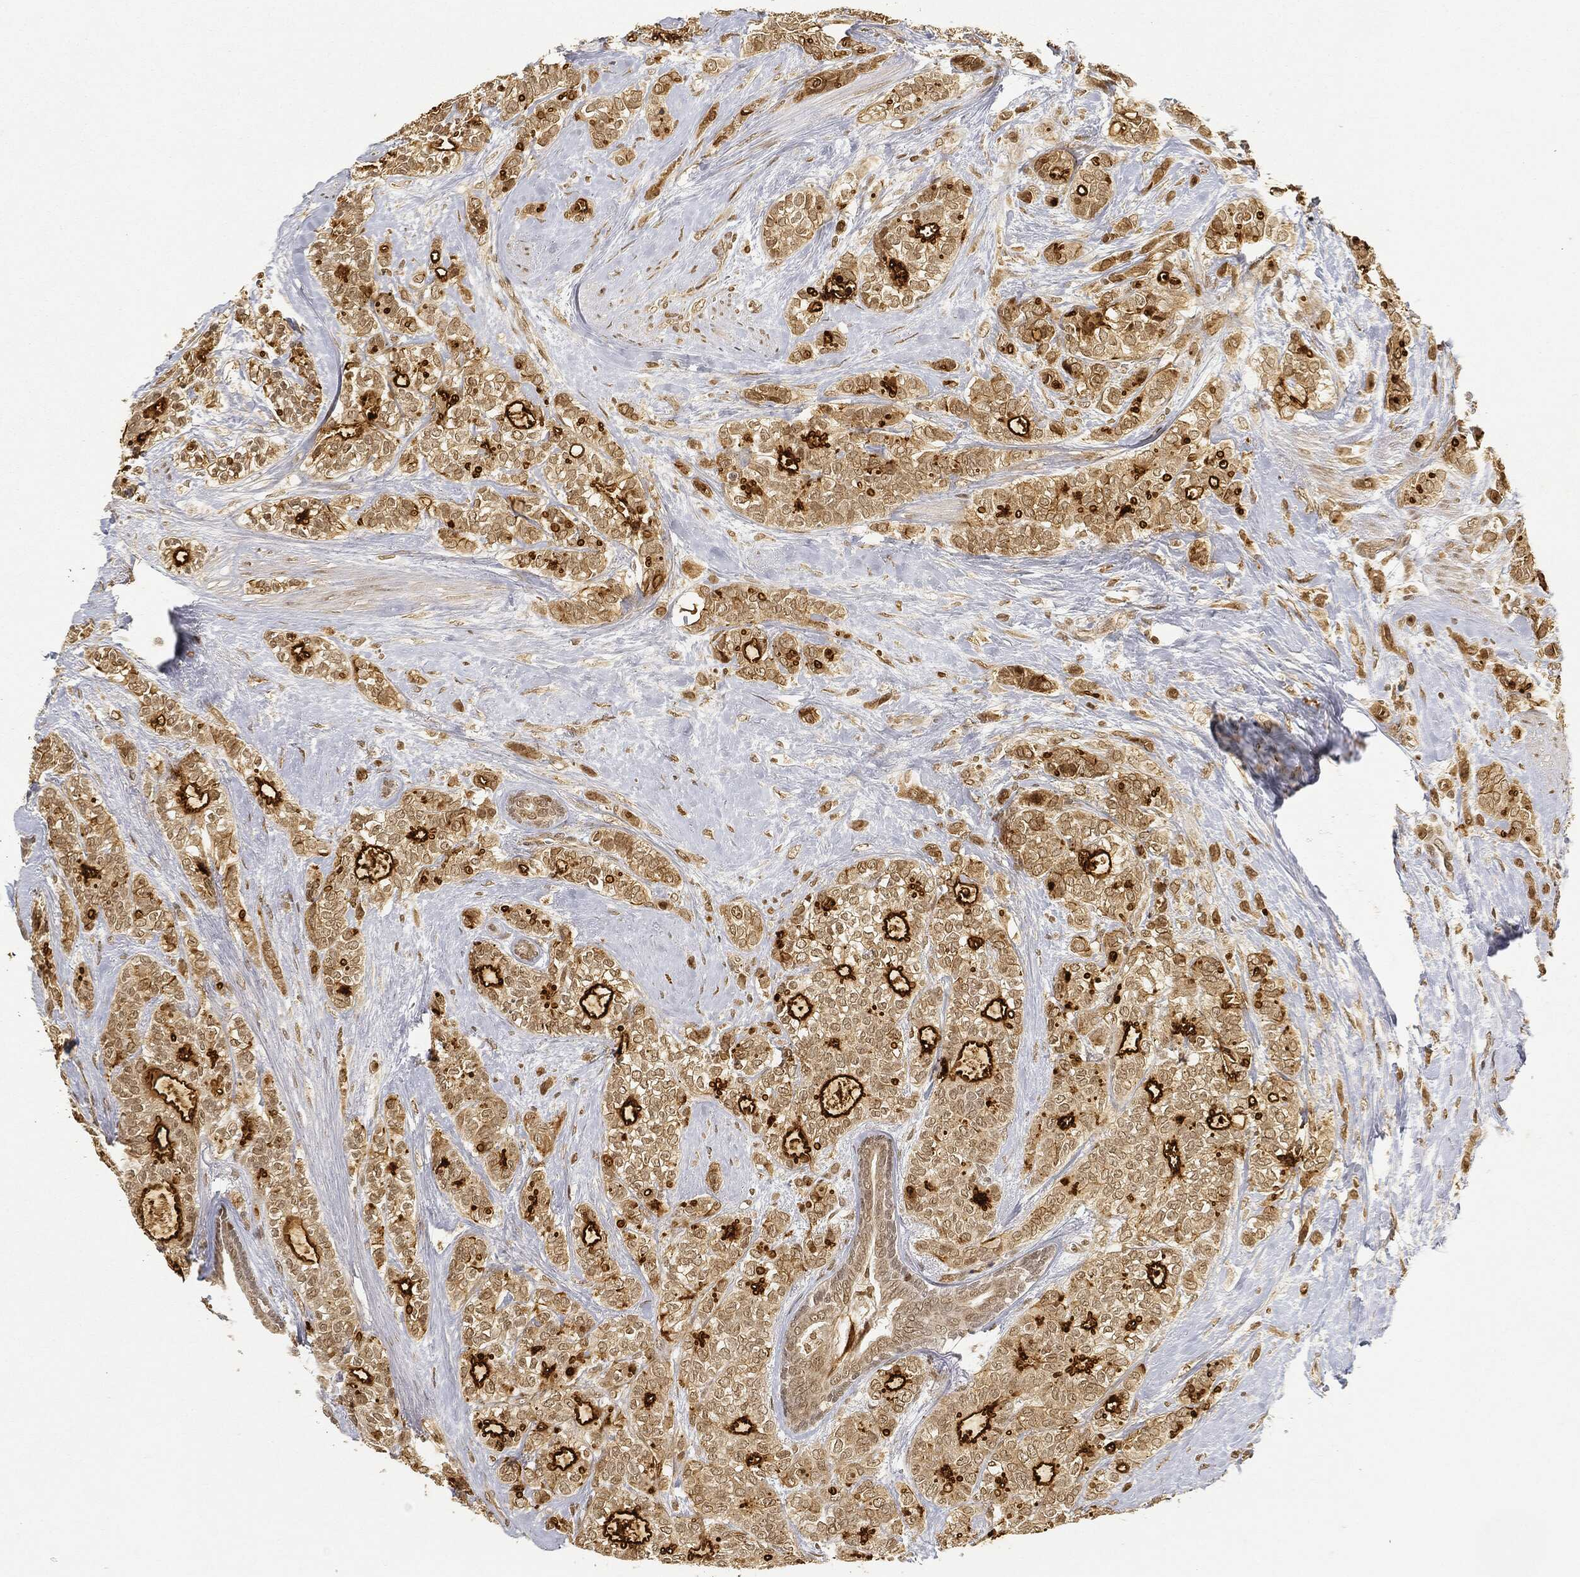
{"staining": {"intensity": "weak", "quantity": "25%-75%", "location": "cytoplasmic/membranous,nuclear"}, "tissue": "breast cancer", "cell_type": "Tumor cells", "image_type": "cancer", "snomed": [{"axis": "morphology", "description": "Duct carcinoma"}, {"axis": "topography", "description": "Breast"}], "caption": "IHC (DAB) staining of breast cancer reveals weak cytoplasmic/membranous and nuclear protein expression in approximately 25%-75% of tumor cells.", "gene": "CIB1", "patient": {"sex": "female", "age": 71}}